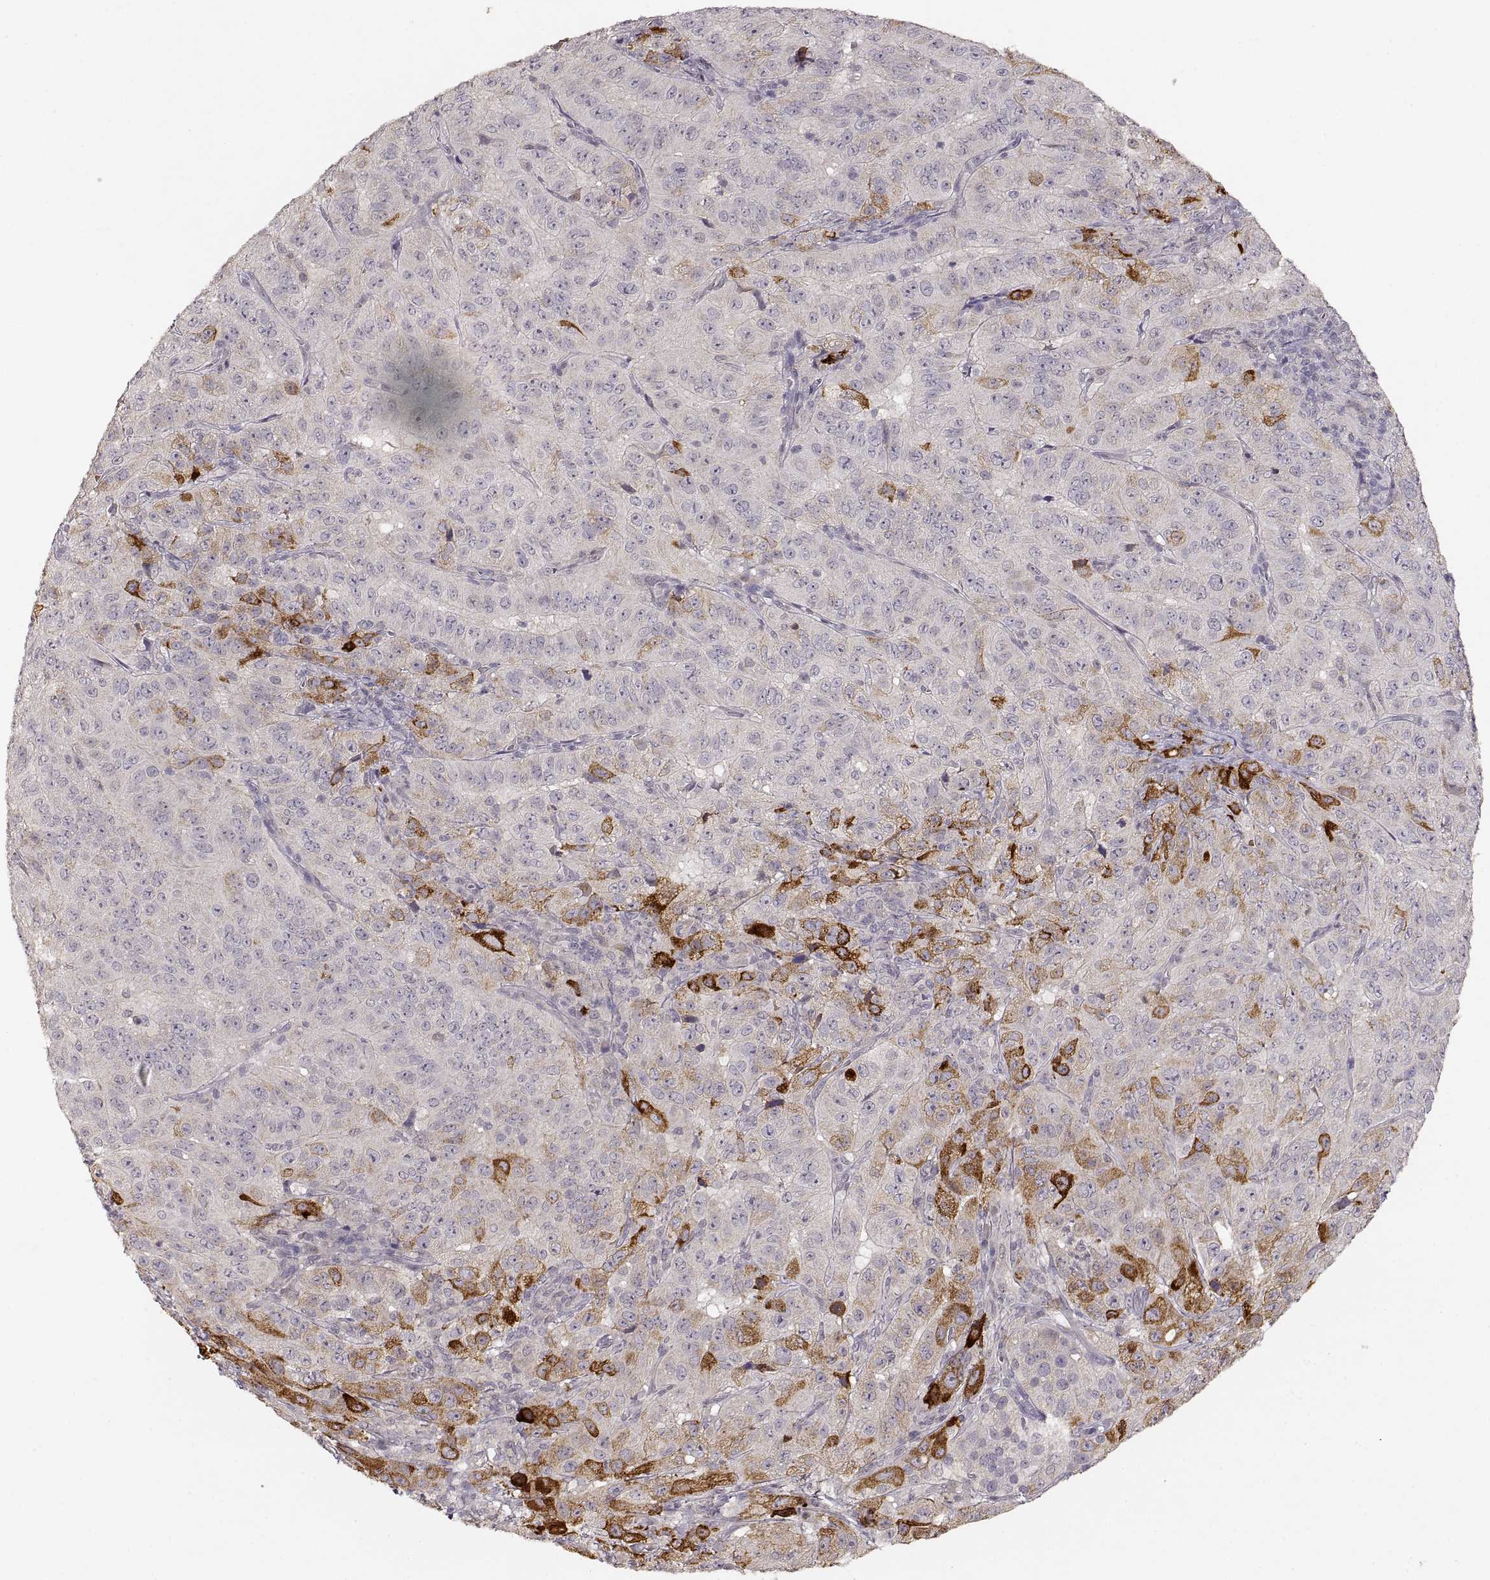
{"staining": {"intensity": "strong", "quantity": "<25%", "location": "cytoplasmic/membranous"}, "tissue": "pancreatic cancer", "cell_type": "Tumor cells", "image_type": "cancer", "snomed": [{"axis": "morphology", "description": "Adenocarcinoma, NOS"}, {"axis": "topography", "description": "Pancreas"}], "caption": "The immunohistochemical stain shows strong cytoplasmic/membranous staining in tumor cells of pancreatic adenocarcinoma tissue.", "gene": "LAMC2", "patient": {"sex": "male", "age": 63}}